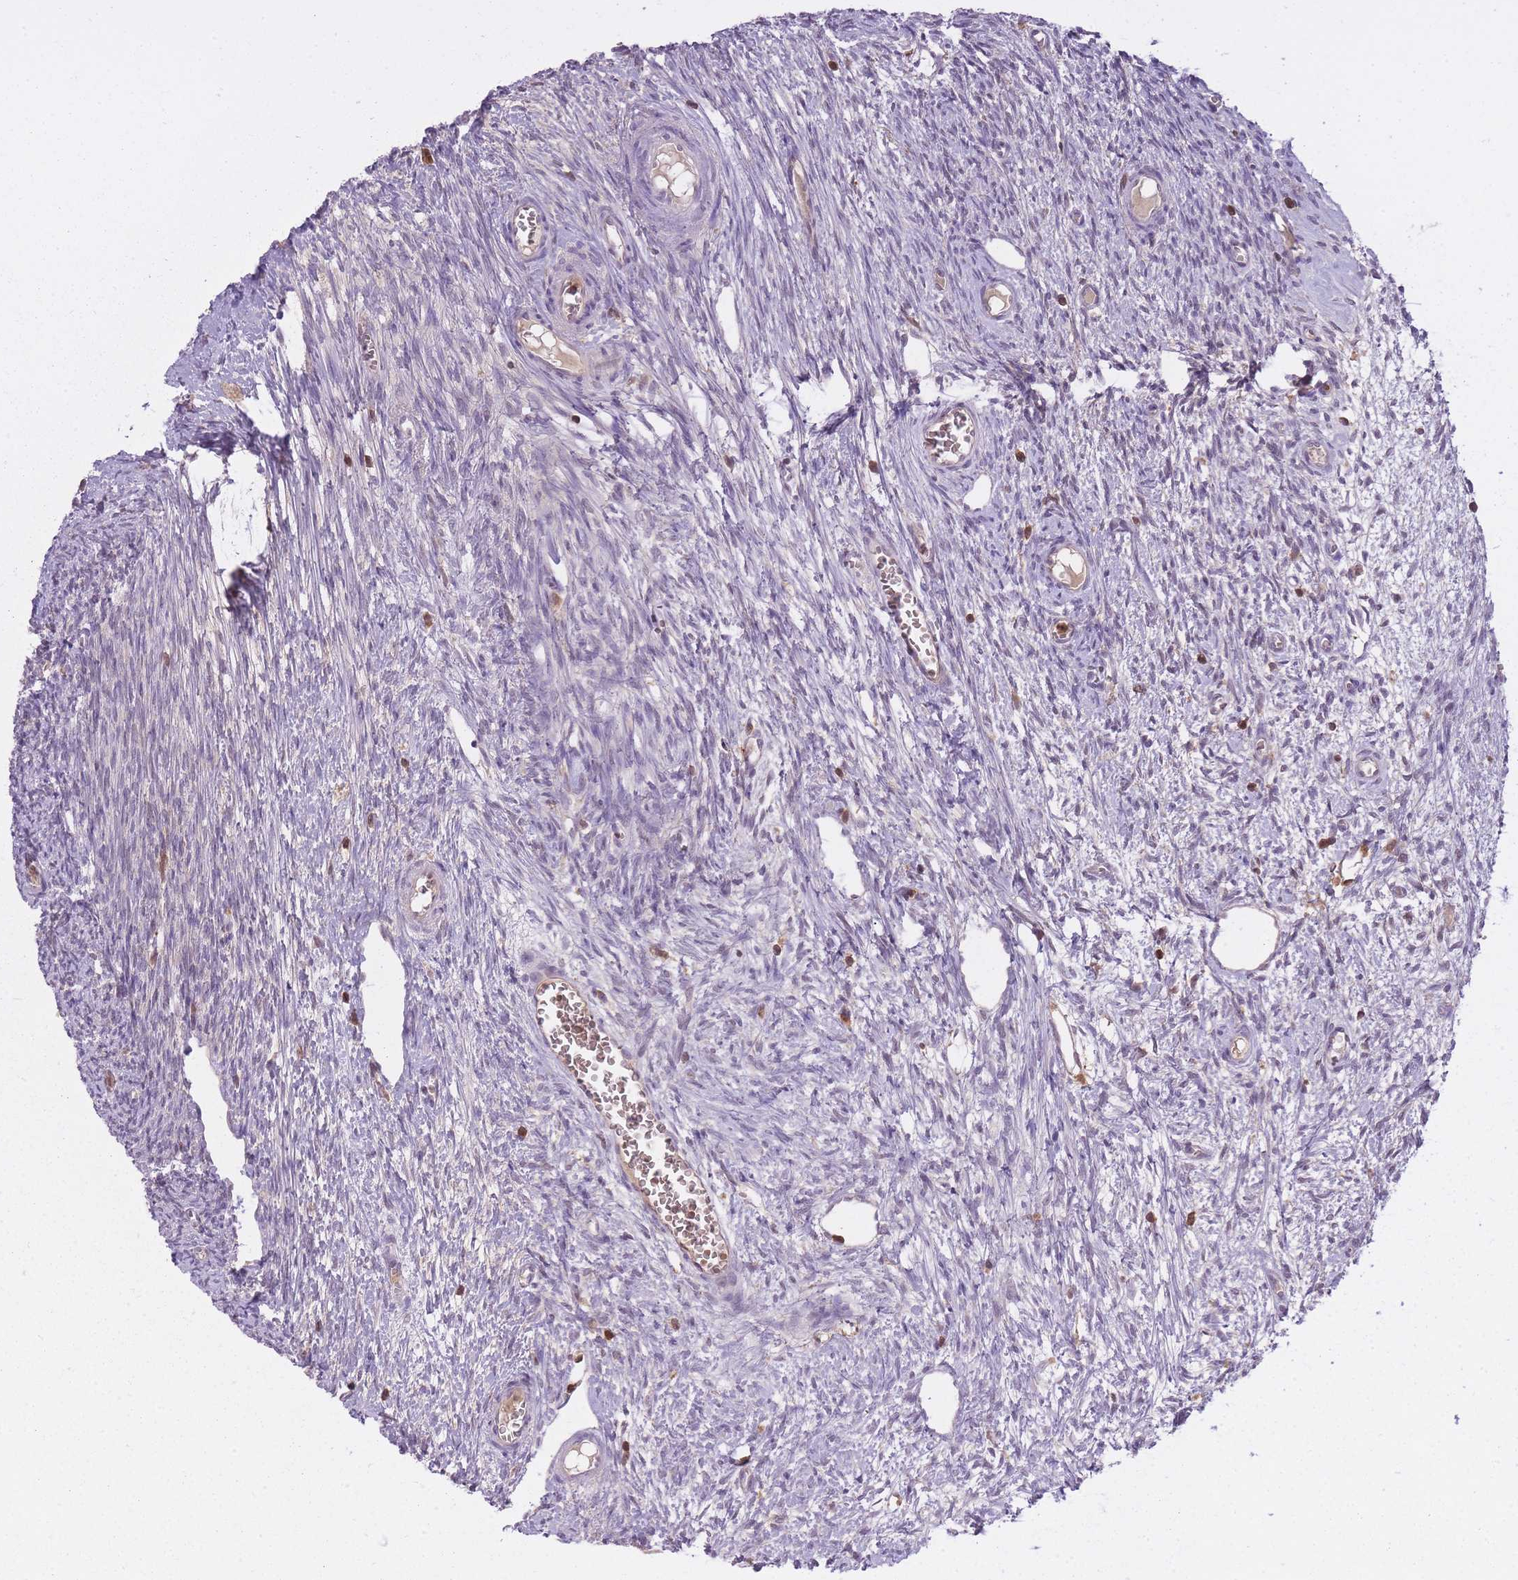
{"staining": {"intensity": "moderate", "quantity": ">75%", "location": "cytoplasmic/membranous,nuclear"}, "tissue": "ovary", "cell_type": "Follicle cells", "image_type": "normal", "snomed": [{"axis": "morphology", "description": "Normal tissue, NOS"}, {"axis": "topography", "description": "Ovary"}], "caption": "Ovary stained with DAB immunohistochemistry (IHC) reveals medium levels of moderate cytoplasmic/membranous,nuclear positivity in approximately >75% of follicle cells.", "gene": "CXorf38", "patient": {"sex": "female", "age": 44}}